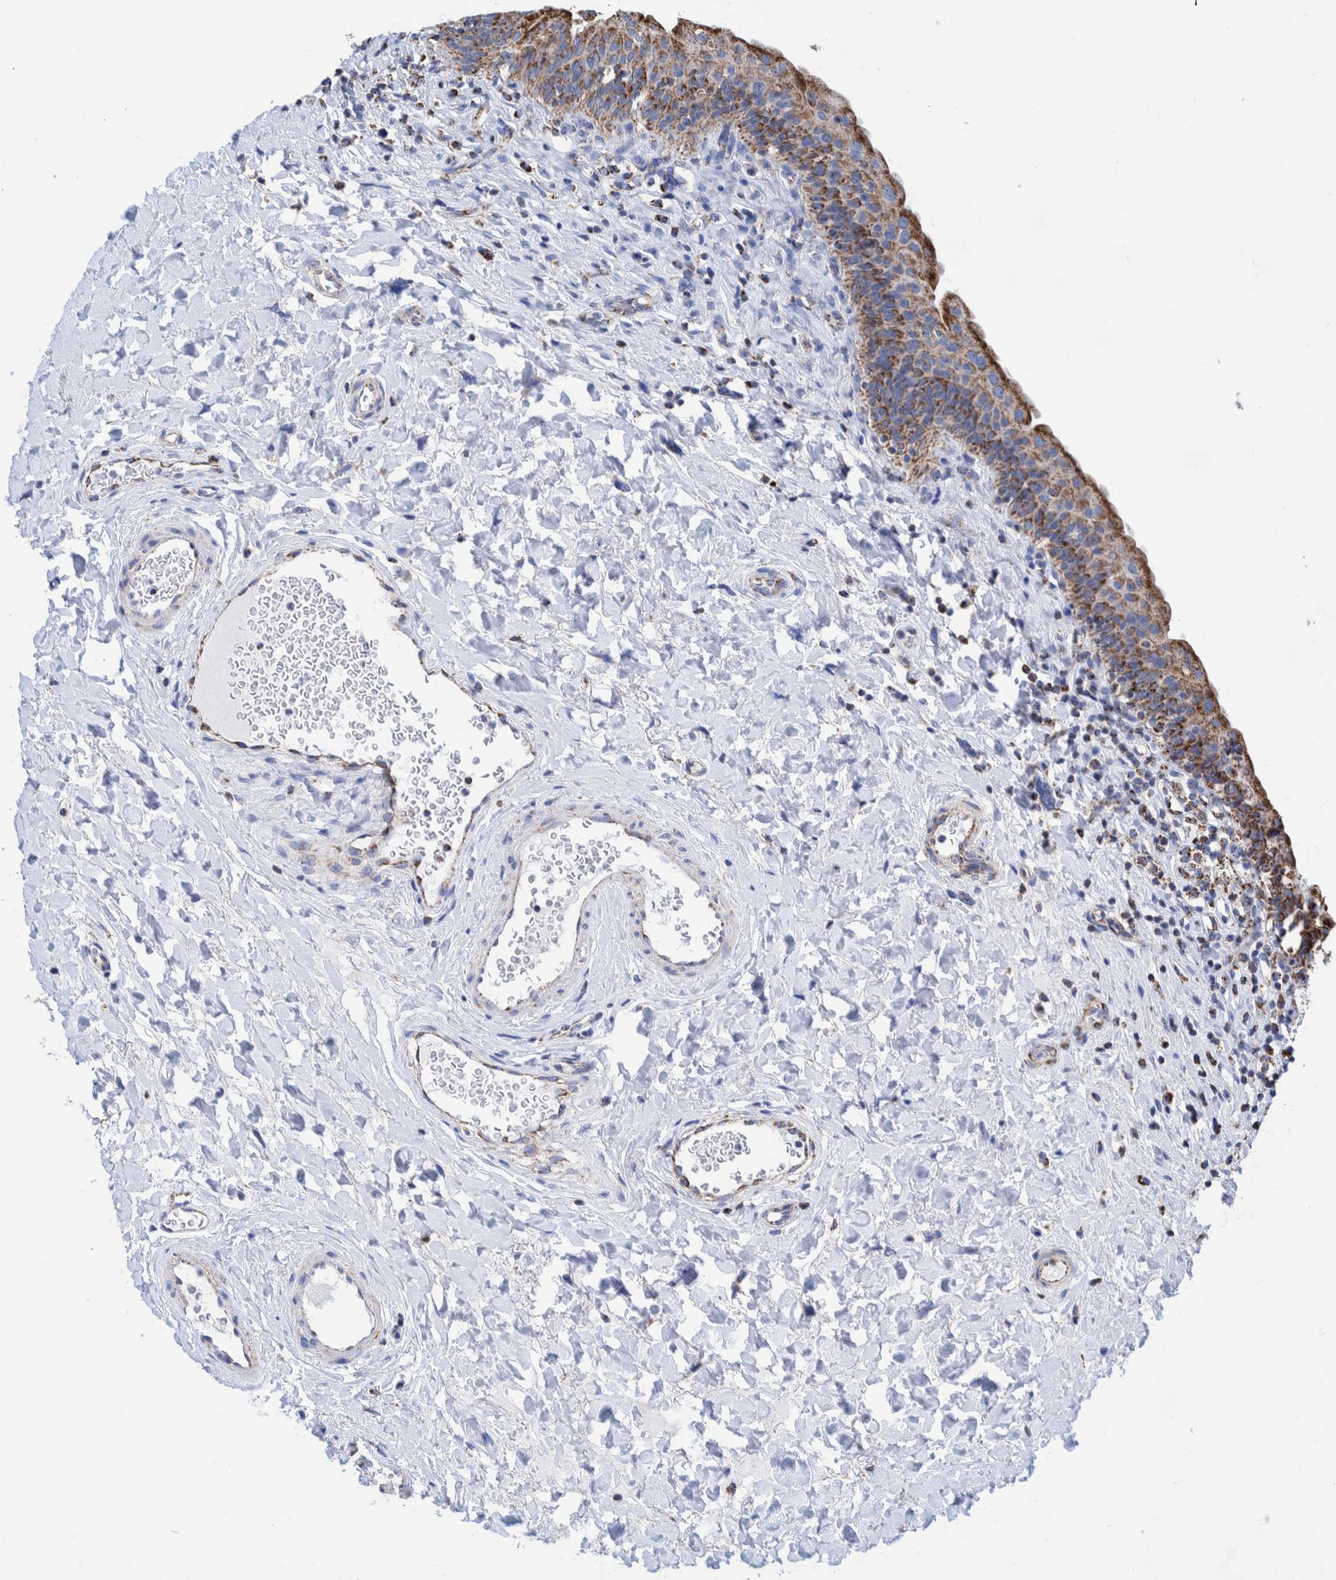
{"staining": {"intensity": "strong", "quantity": ">75%", "location": "cytoplasmic/membranous"}, "tissue": "urinary bladder", "cell_type": "Urothelial cells", "image_type": "normal", "snomed": [{"axis": "morphology", "description": "Normal tissue, NOS"}, {"axis": "topography", "description": "Urinary bladder"}], "caption": "Urinary bladder stained for a protein (brown) demonstrates strong cytoplasmic/membranous positive expression in about >75% of urothelial cells.", "gene": "DECR1", "patient": {"sex": "male", "age": 83}}